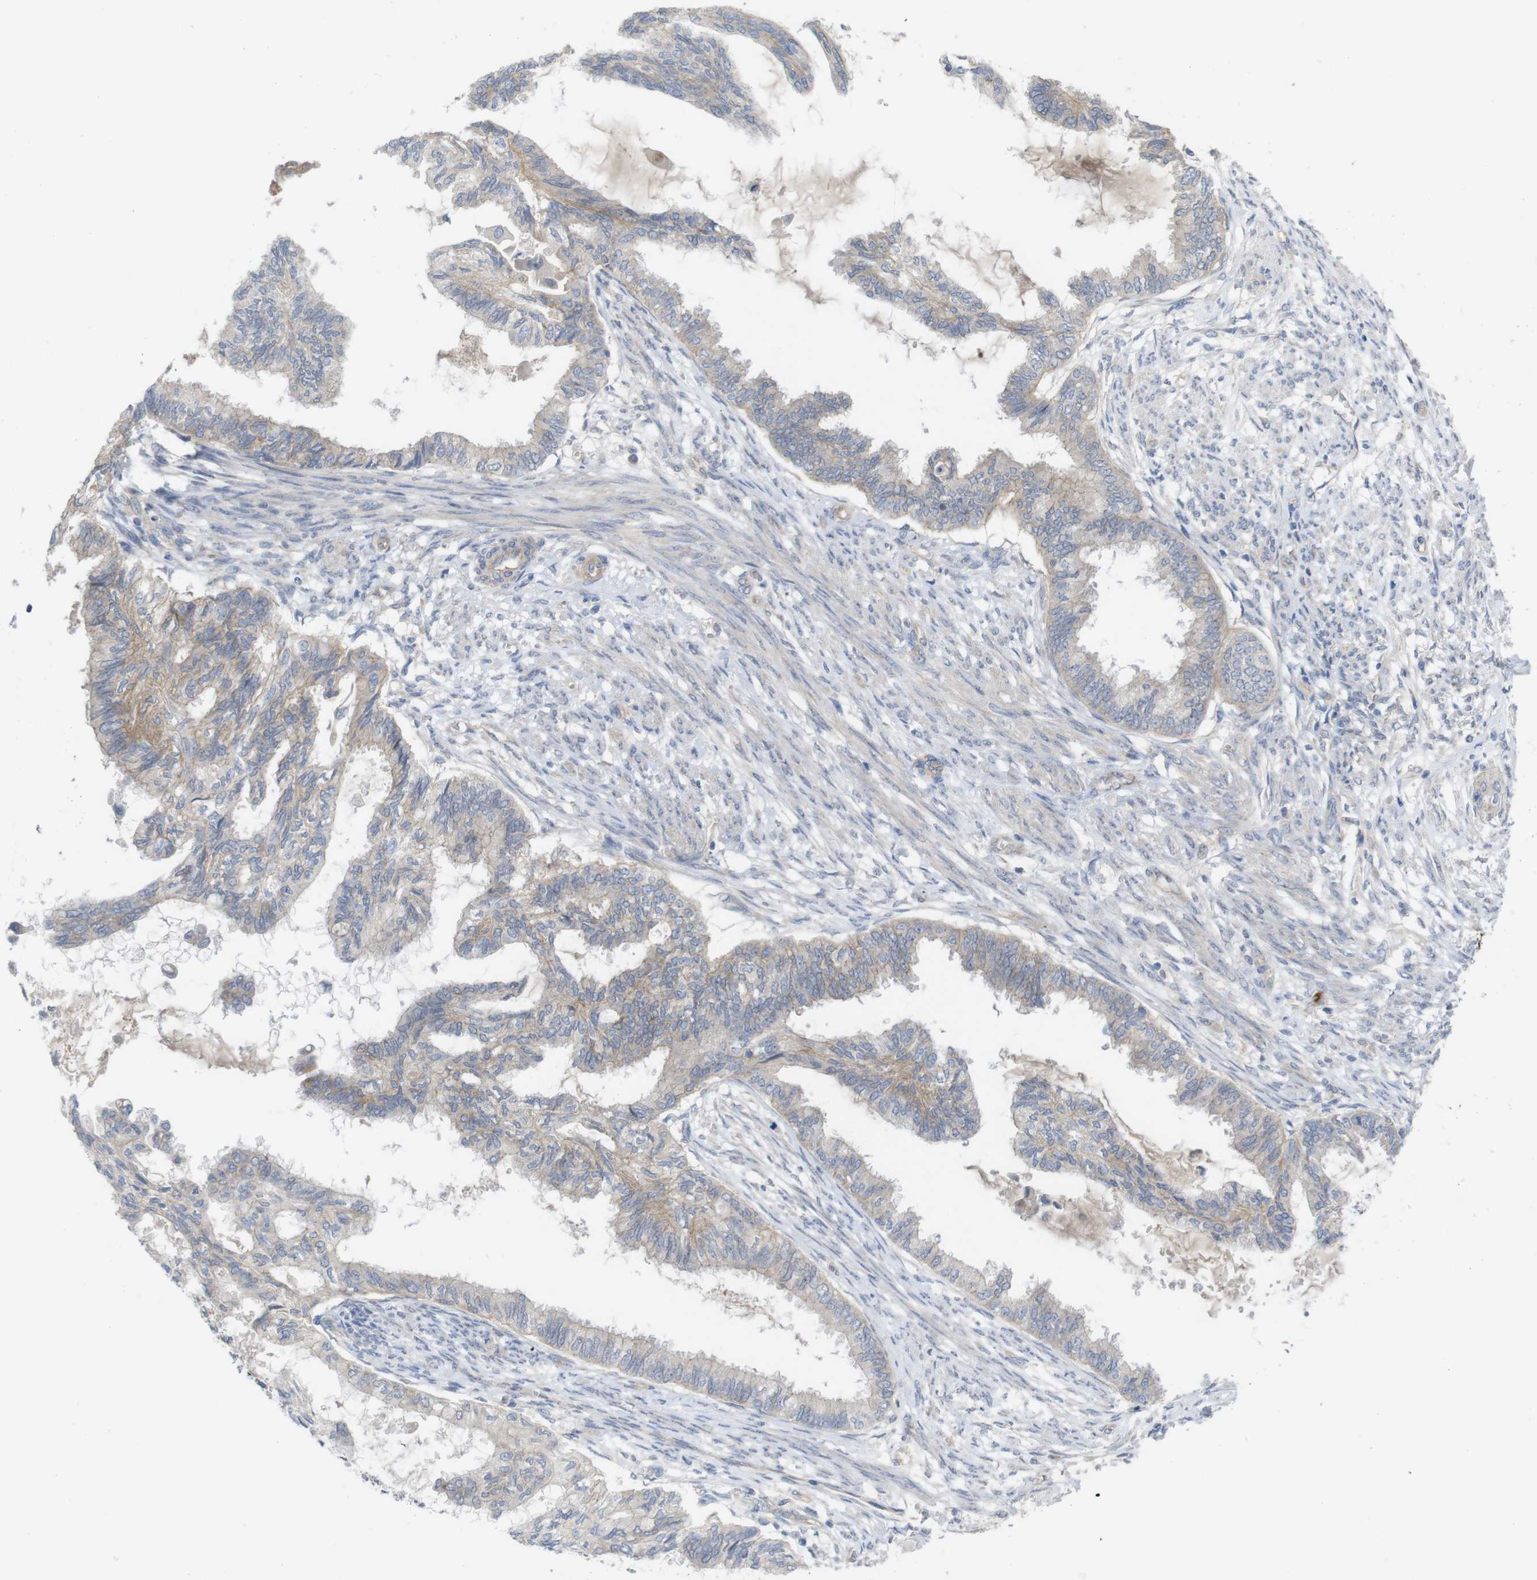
{"staining": {"intensity": "weak", "quantity": "25%-75%", "location": "cytoplasmic/membranous"}, "tissue": "cervical cancer", "cell_type": "Tumor cells", "image_type": "cancer", "snomed": [{"axis": "morphology", "description": "Normal tissue, NOS"}, {"axis": "morphology", "description": "Adenocarcinoma, NOS"}, {"axis": "topography", "description": "Cervix"}, {"axis": "topography", "description": "Endometrium"}], "caption": "This histopathology image demonstrates immunohistochemistry staining of human cervical cancer (adenocarcinoma), with low weak cytoplasmic/membranous positivity in about 25%-75% of tumor cells.", "gene": "KIDINS220", "patient": {"sex": "female", "age": 86}}